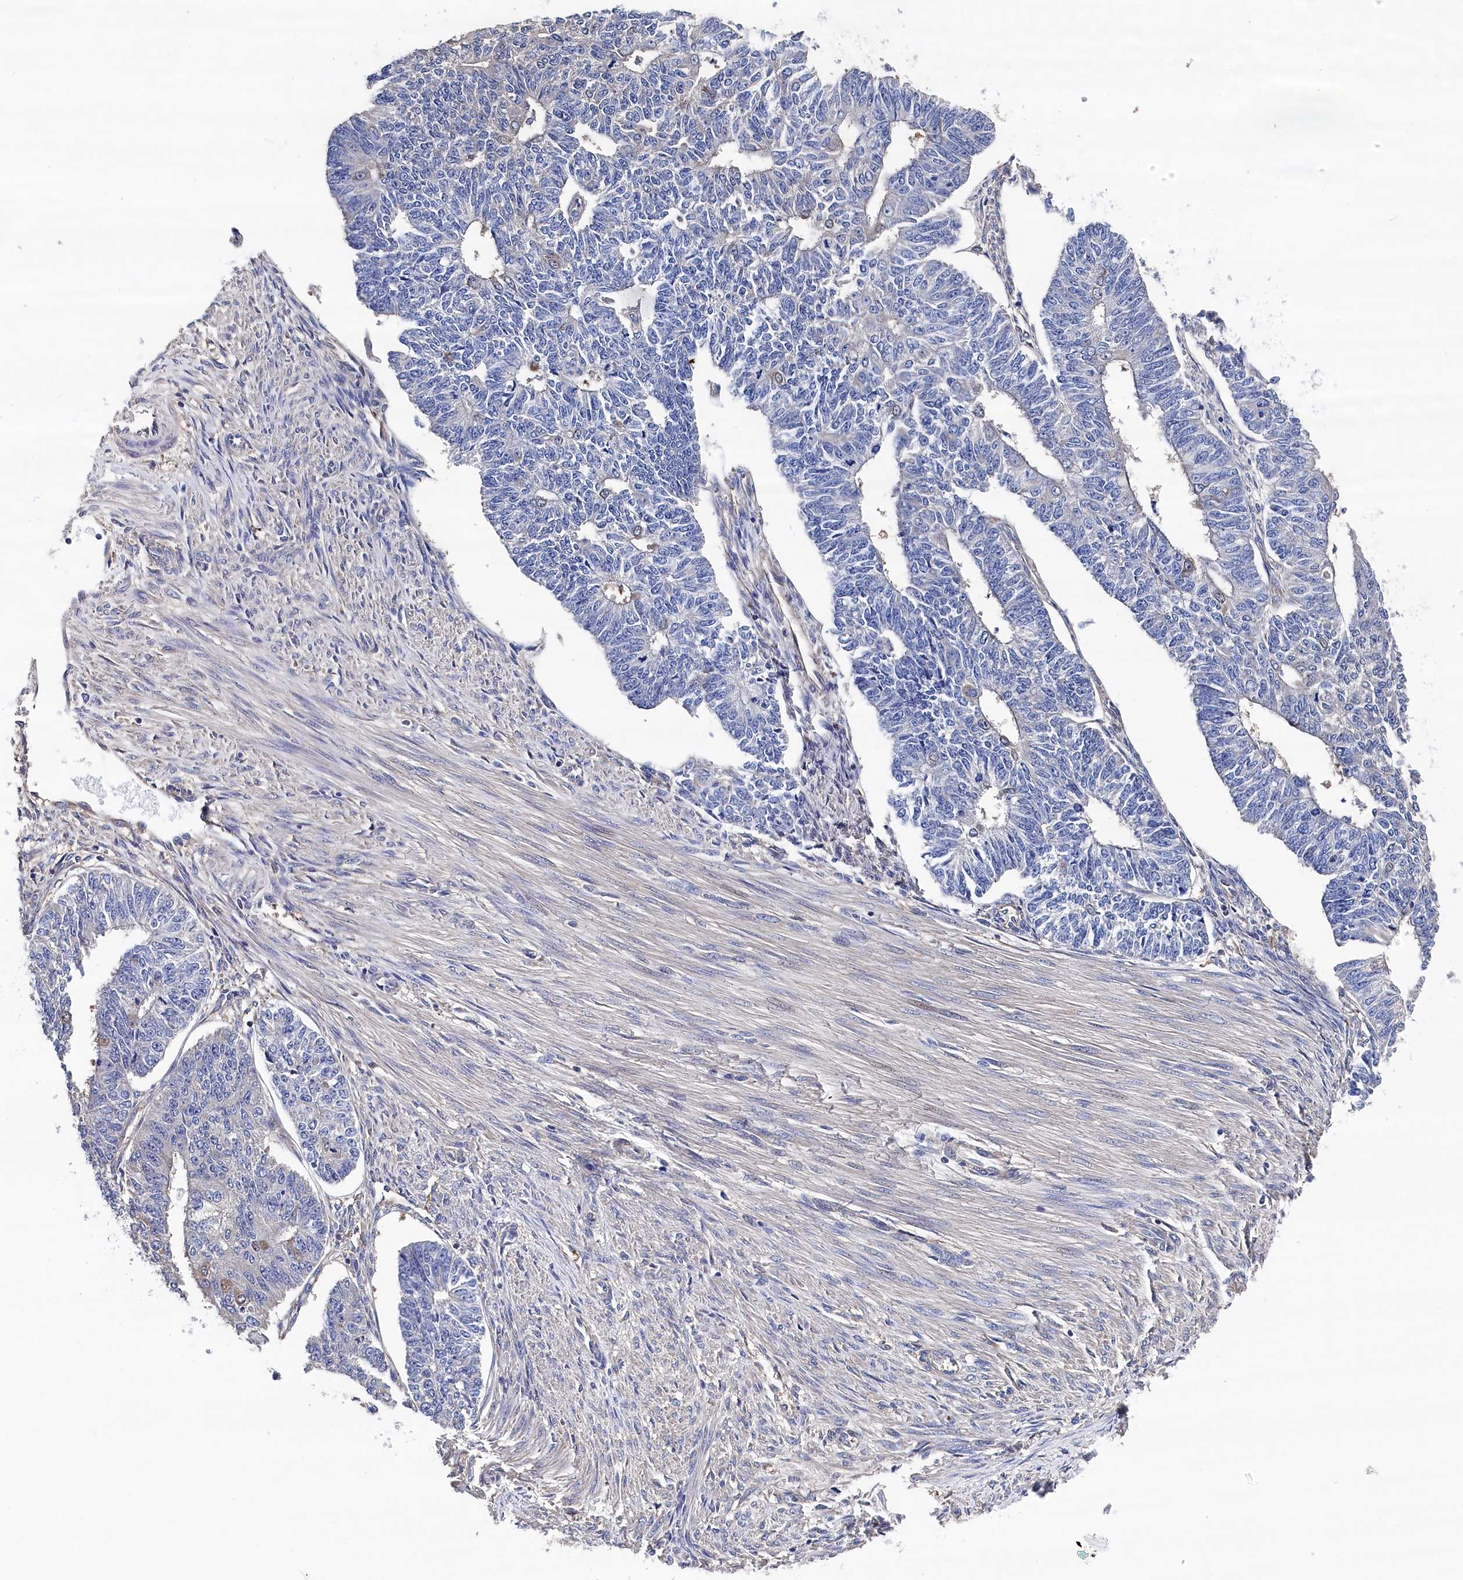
{"staining": {"intensity": "negative", "quantity": "none", "location": "none"}, "tissue": "endometrial cancer", "cell_type": "Tumor cells", "image_type": "cancer", "snomed": [{"axis": "morphology", "description": "Adenocarcinoma, NOS"}, {"axis": "topography", "description": "Endometrium"}], "caption": "High magnification brightfield microscopy of adenocarcinoma (endometrial) stained with DAB (3,3'-diaminobenzidine) (brown) and counterstained with hematoxylin (blue): tumor cells show no significant positivity. The staining was performed using DAB (3,3'-diaminobenzidine) to visualize the protein expression in brown, while the nuclei were stained in blue with hematoxylin (Magnification: 20x).", "gene": "BHMT", "patient": {"sex": "female", "age": 32}}